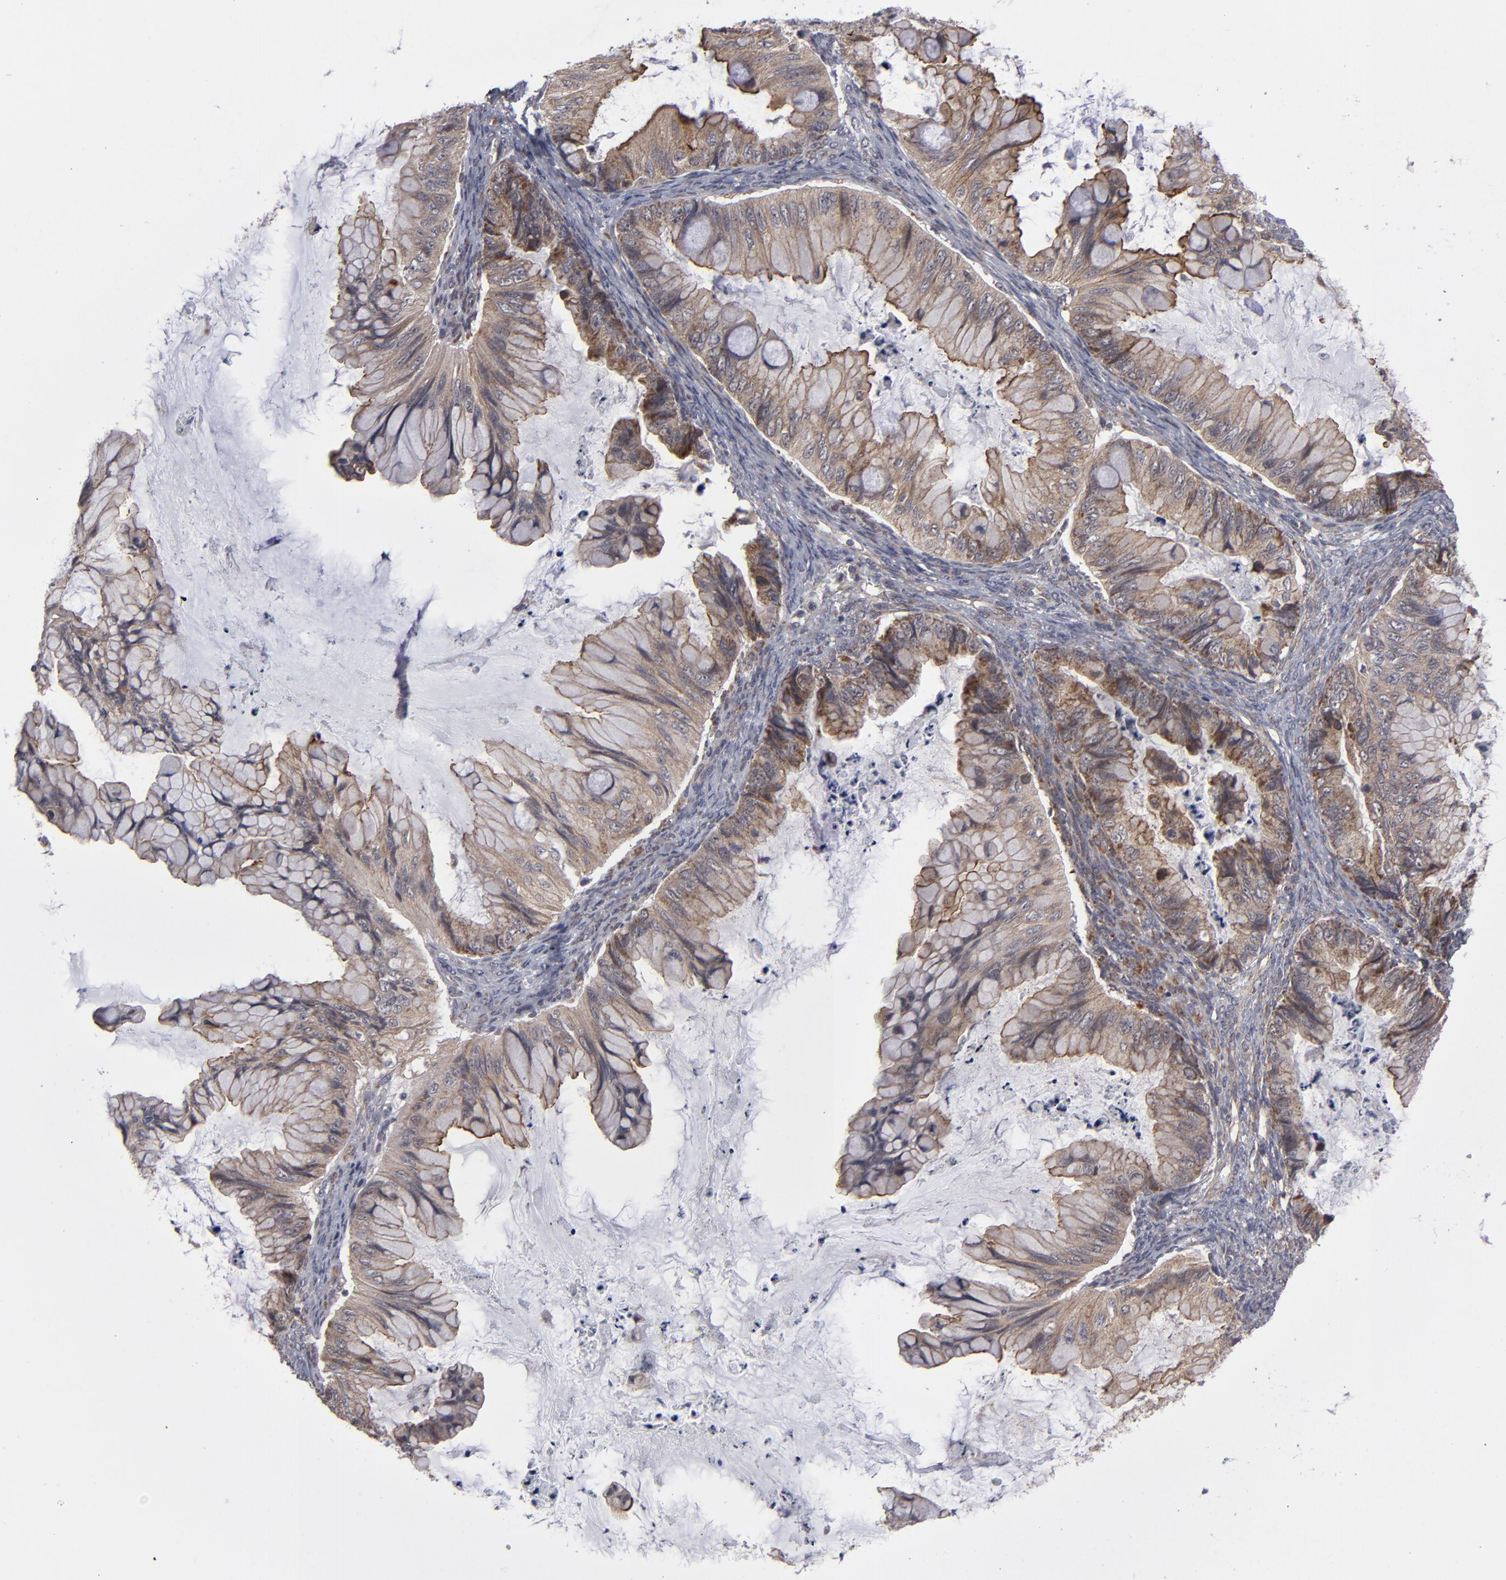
{"staining": {"intensity": "moderate", "quantity": "25%-75%", "location": "cytoplasmic/membranous"}, "tissue": "ovarian cancer", "cell_type": "Tumor cells", "image_type": "cancer", "snomed": [{"axis": "morphology", "description": "Cystadenocarcinoma, mucinous, NOS"}, {"axis": "topography", "description": "Ovary"}], "caption": "Tumor cells show medium levels of moderate cytoplasmic/membranous positivity in approximately 25%-75% of cells in ovarian cancer (mucinous cystadenocarcinoma).", "gene": "GLCCI1", "patient": {"sex": "female", "age": 36}}